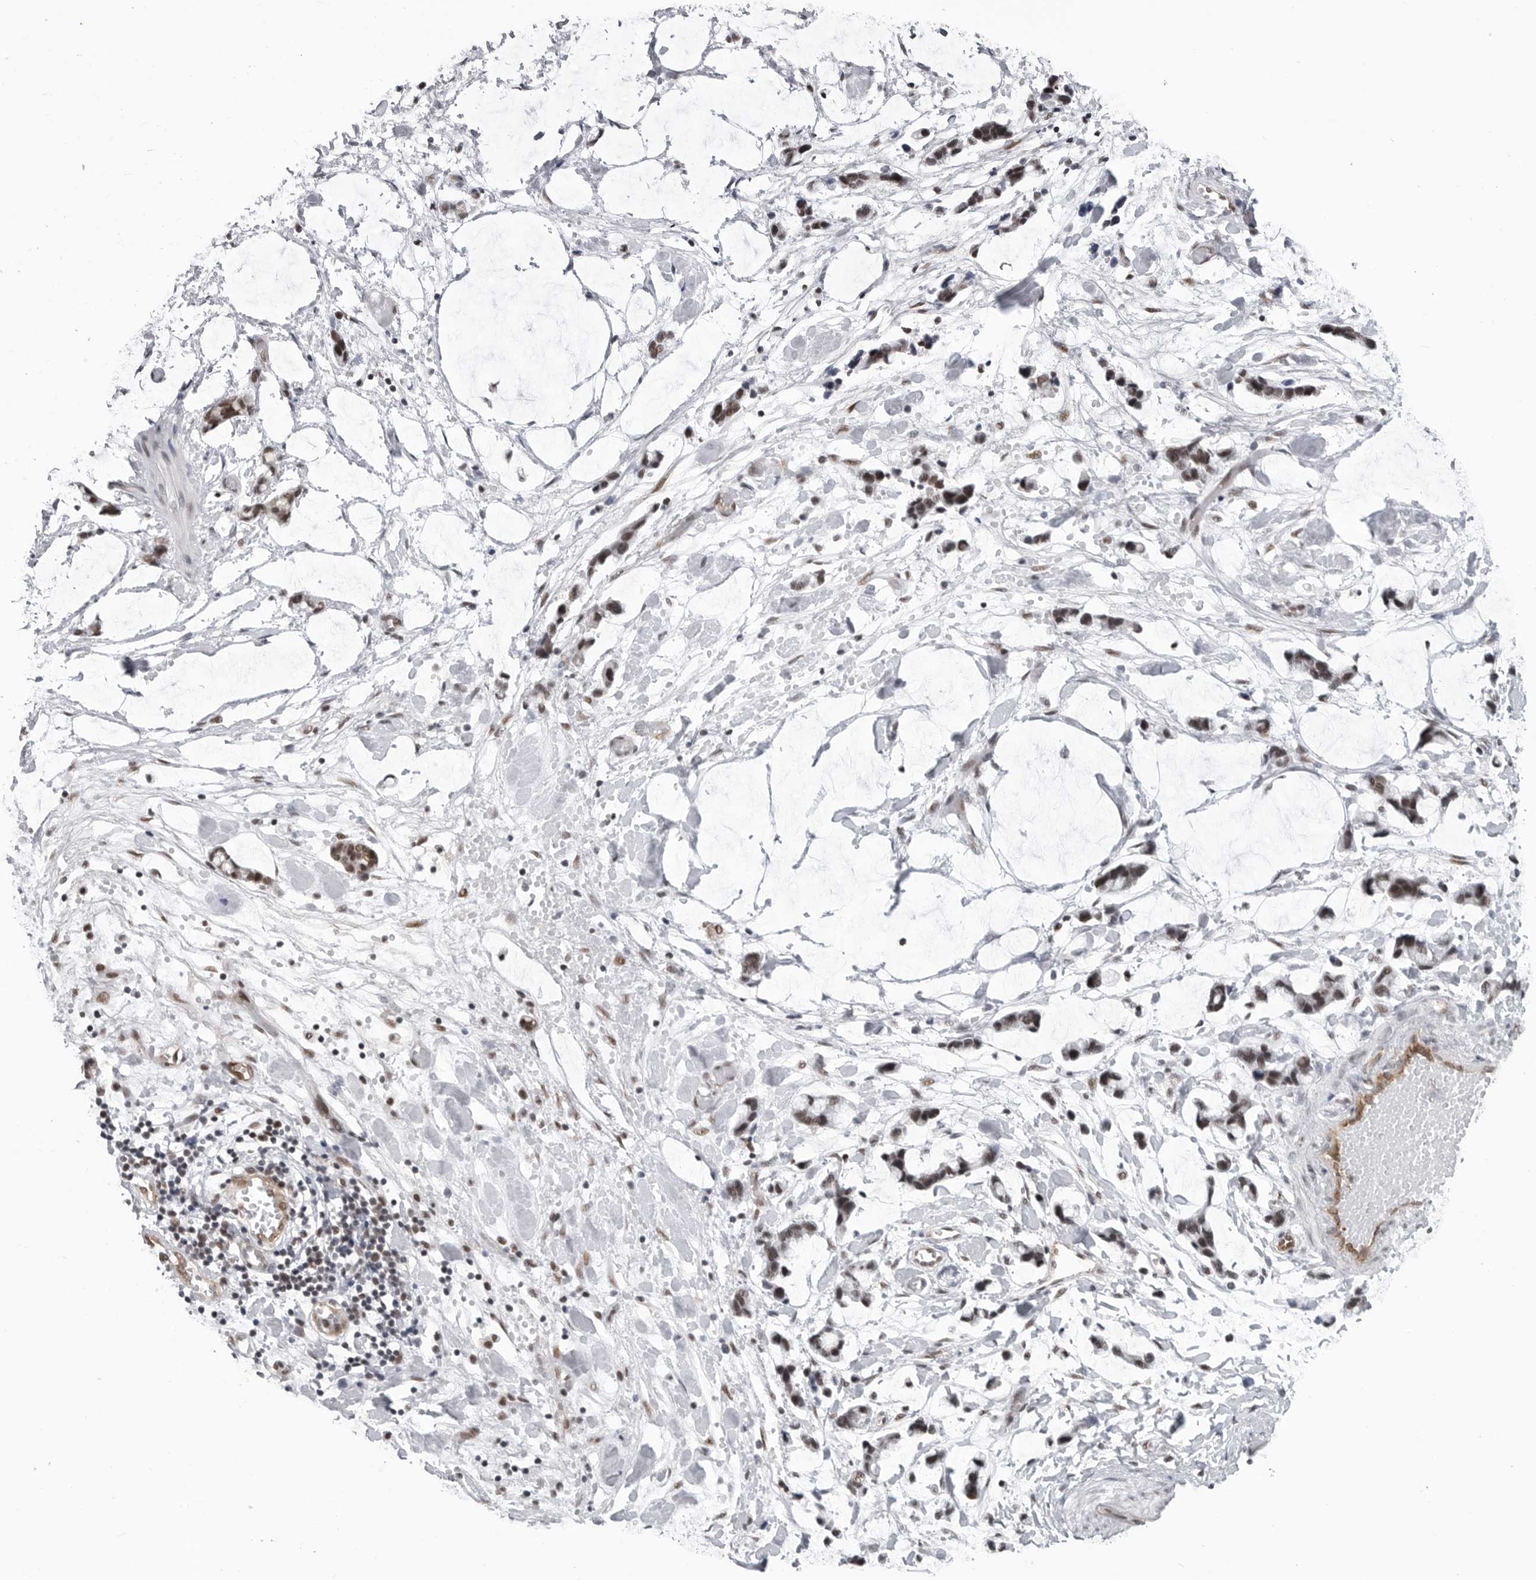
{"staining": {"intensity": "negative", "quantity": "none", "location": "none"}, "tissue": "adipose tissue", "cell_type": "Adipocytes", "image_type": "normal", "snomed": [{"axis": "morphology", "description": "Normal tissue, NOS"}, {"axis": "morphology", "description": "Adenocarcinoma, NOS"}, {"axis": "topography", "description": "Colon"}, {"axis": "topography", "description": "Peripheral nerve tissue"}], "caption": "Protein analysis of normal adipose tissue exhibits no significant positivity in adipocytes. (DAB (3,3'-diaminobenzidine) IHC visualized using brightfield microscopy, high magnification).", "gene": "RNF26", "patient": {"sex": "male", "age": 14}}